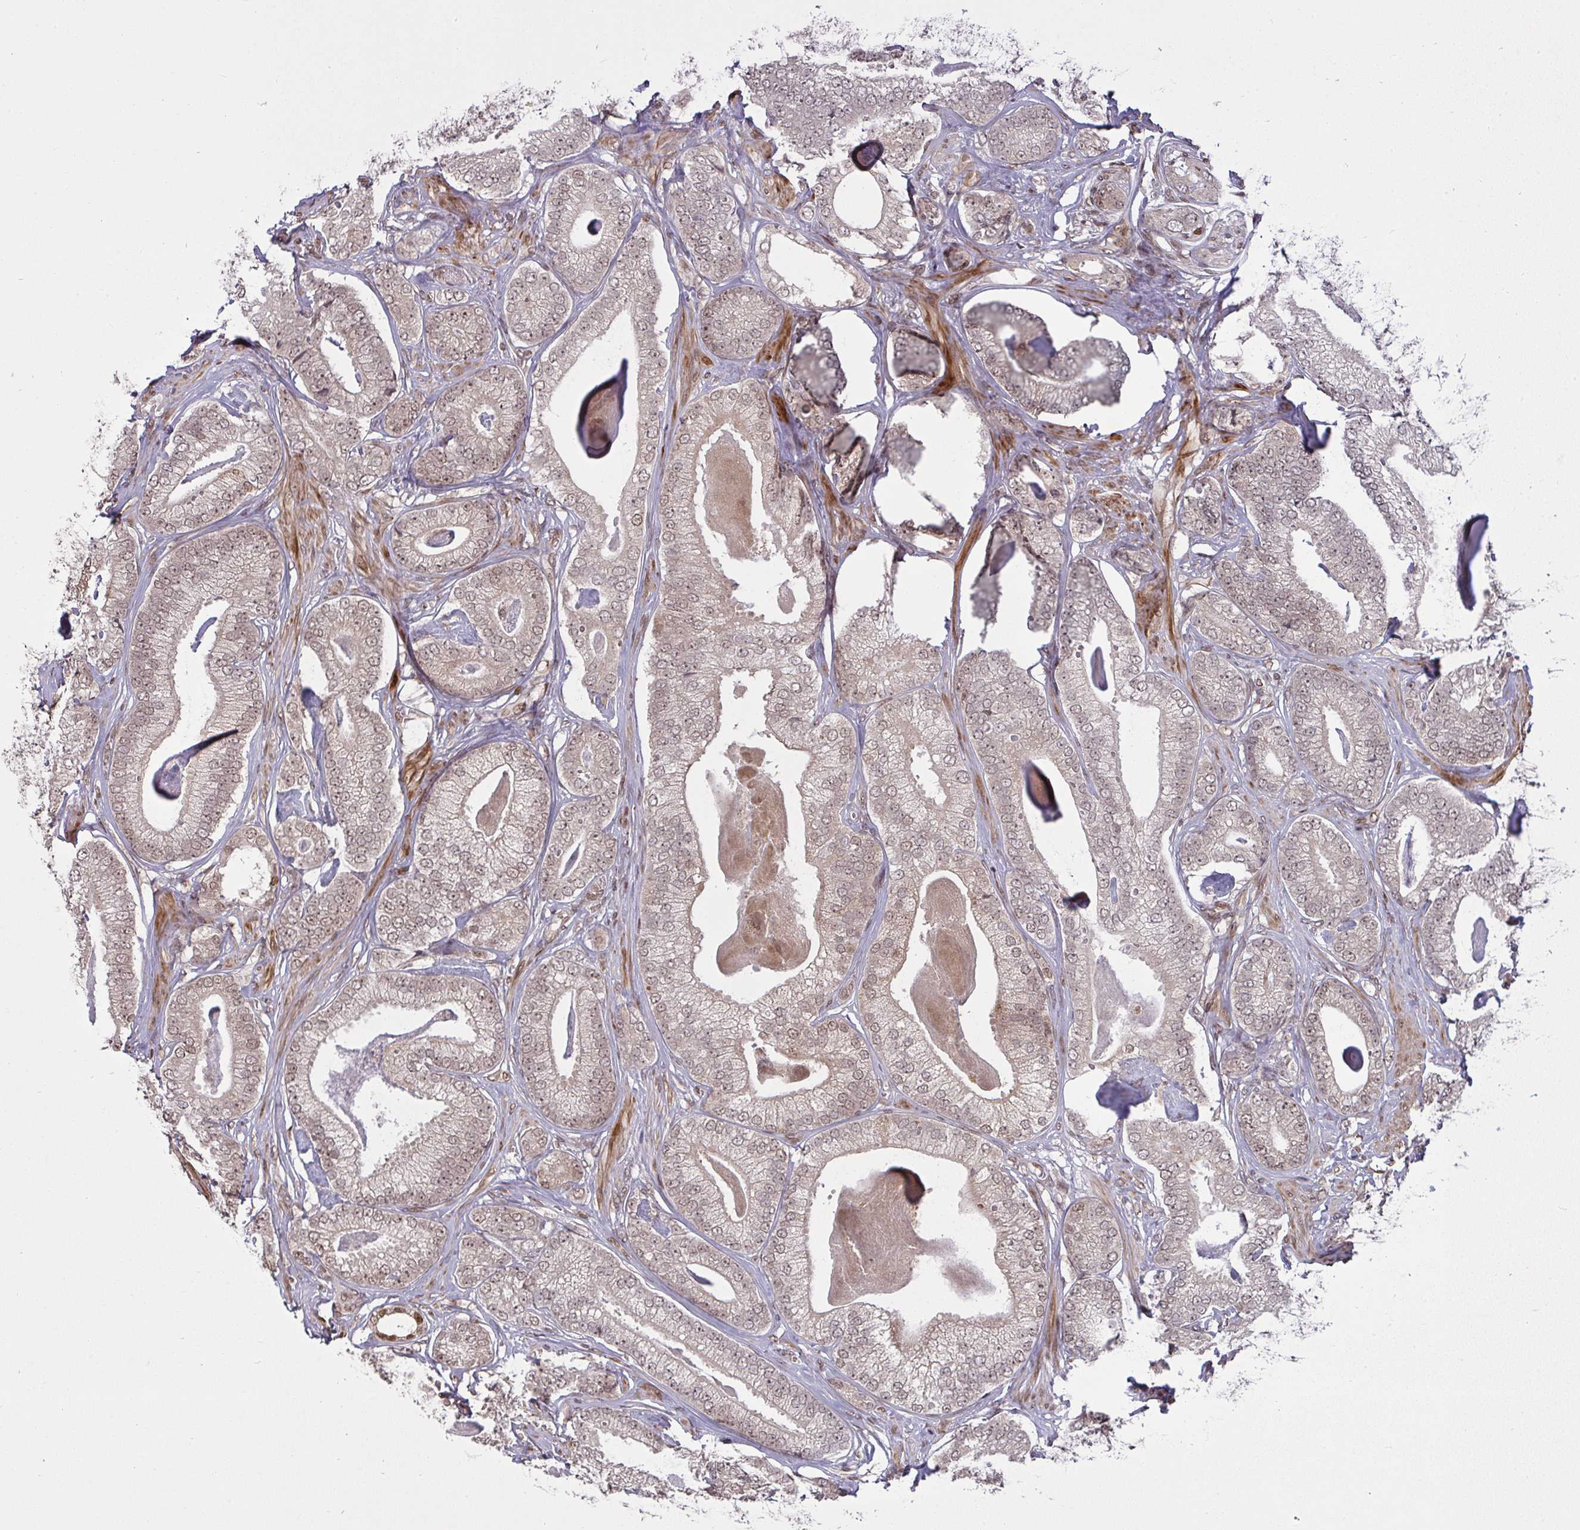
{"staining": {"intensity": "weak", "quantity": "25%-75%", "location": "cytoplasmic/membranous,nuclear"}, "tissue": "prostate cancer", "cell_type": "Tumor cells", "image_type": "cancer", "snomed": [{"axis": "morphology", "description": "Adenocarcinoma, Low grade"}, {"axis": "topography", "description": "Prostate"}], "caption": "DAB immunohistochemical staining of prostate cancer reveals weak cytoplasmic/membranous and nuclear protein expression in approximately 25%-75% of tumor cells. The staining is performed using DAB (3,3'-diaminobenzidine) brown chromogen to label protein expression. The nuclei are counter-stained blue using hematoxylin.", "gene": "UXT", "patient": {"sex": "male", "age": 63}}